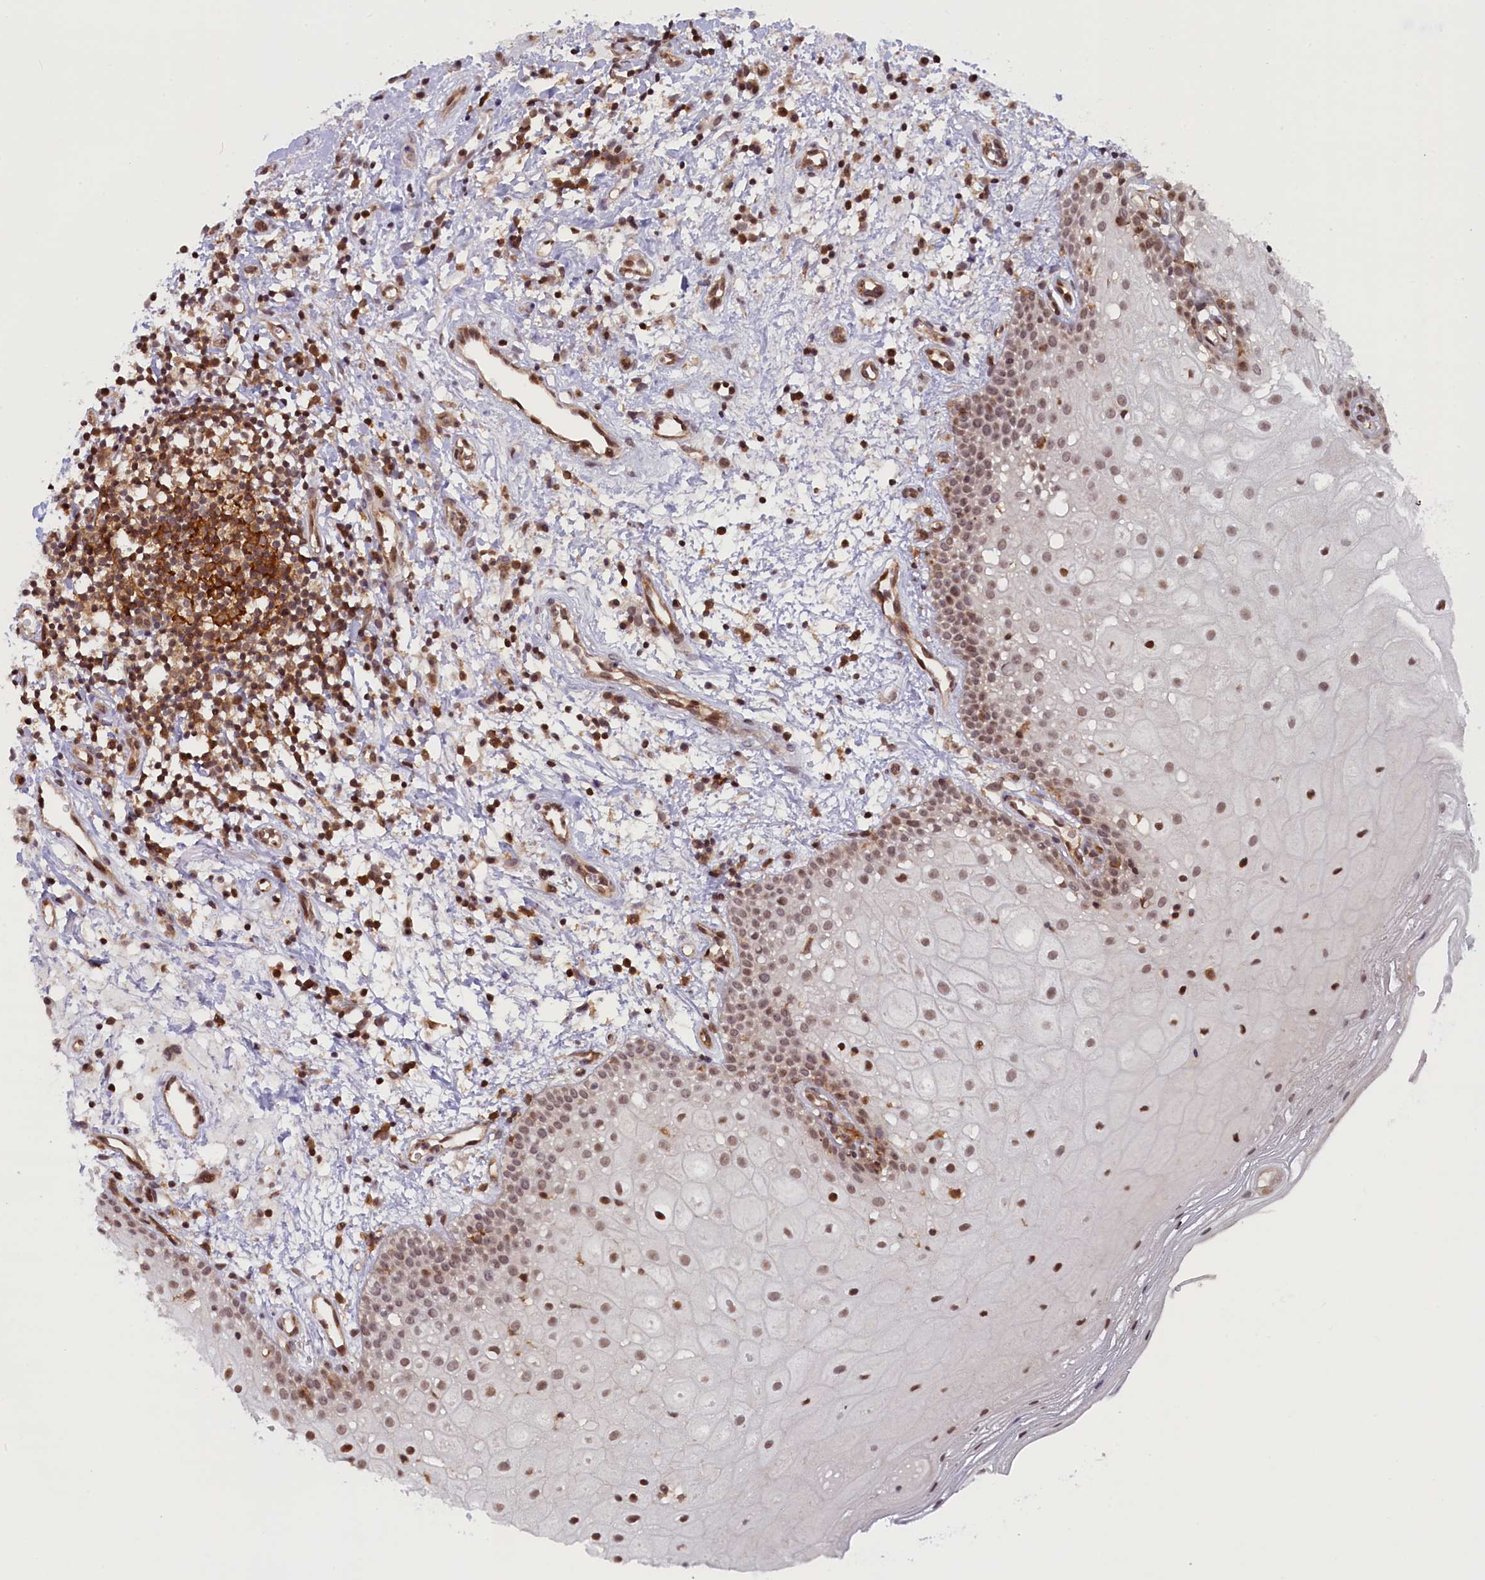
{"staining": {"intensity": "moderate", "quantity": ">75%", "location": "nuclear"}, "tissue": "oral mucosa", "cell_type": "Squamous epithelial cells", "image_type": "normal", "snomed": [{"axis": "morphology", "description": "Normal tissue, NOS"}, {"axis": "topography", "description": "Oral tissue"}], "caption": "Moderate nuclear staining for a protein is present in about >75% of squamous epithelial cells of normal oral mucosa using immunohistochemistry (IHC).", "gene": "FCHO1", "patient": {"sex": "male", "age": 74}}